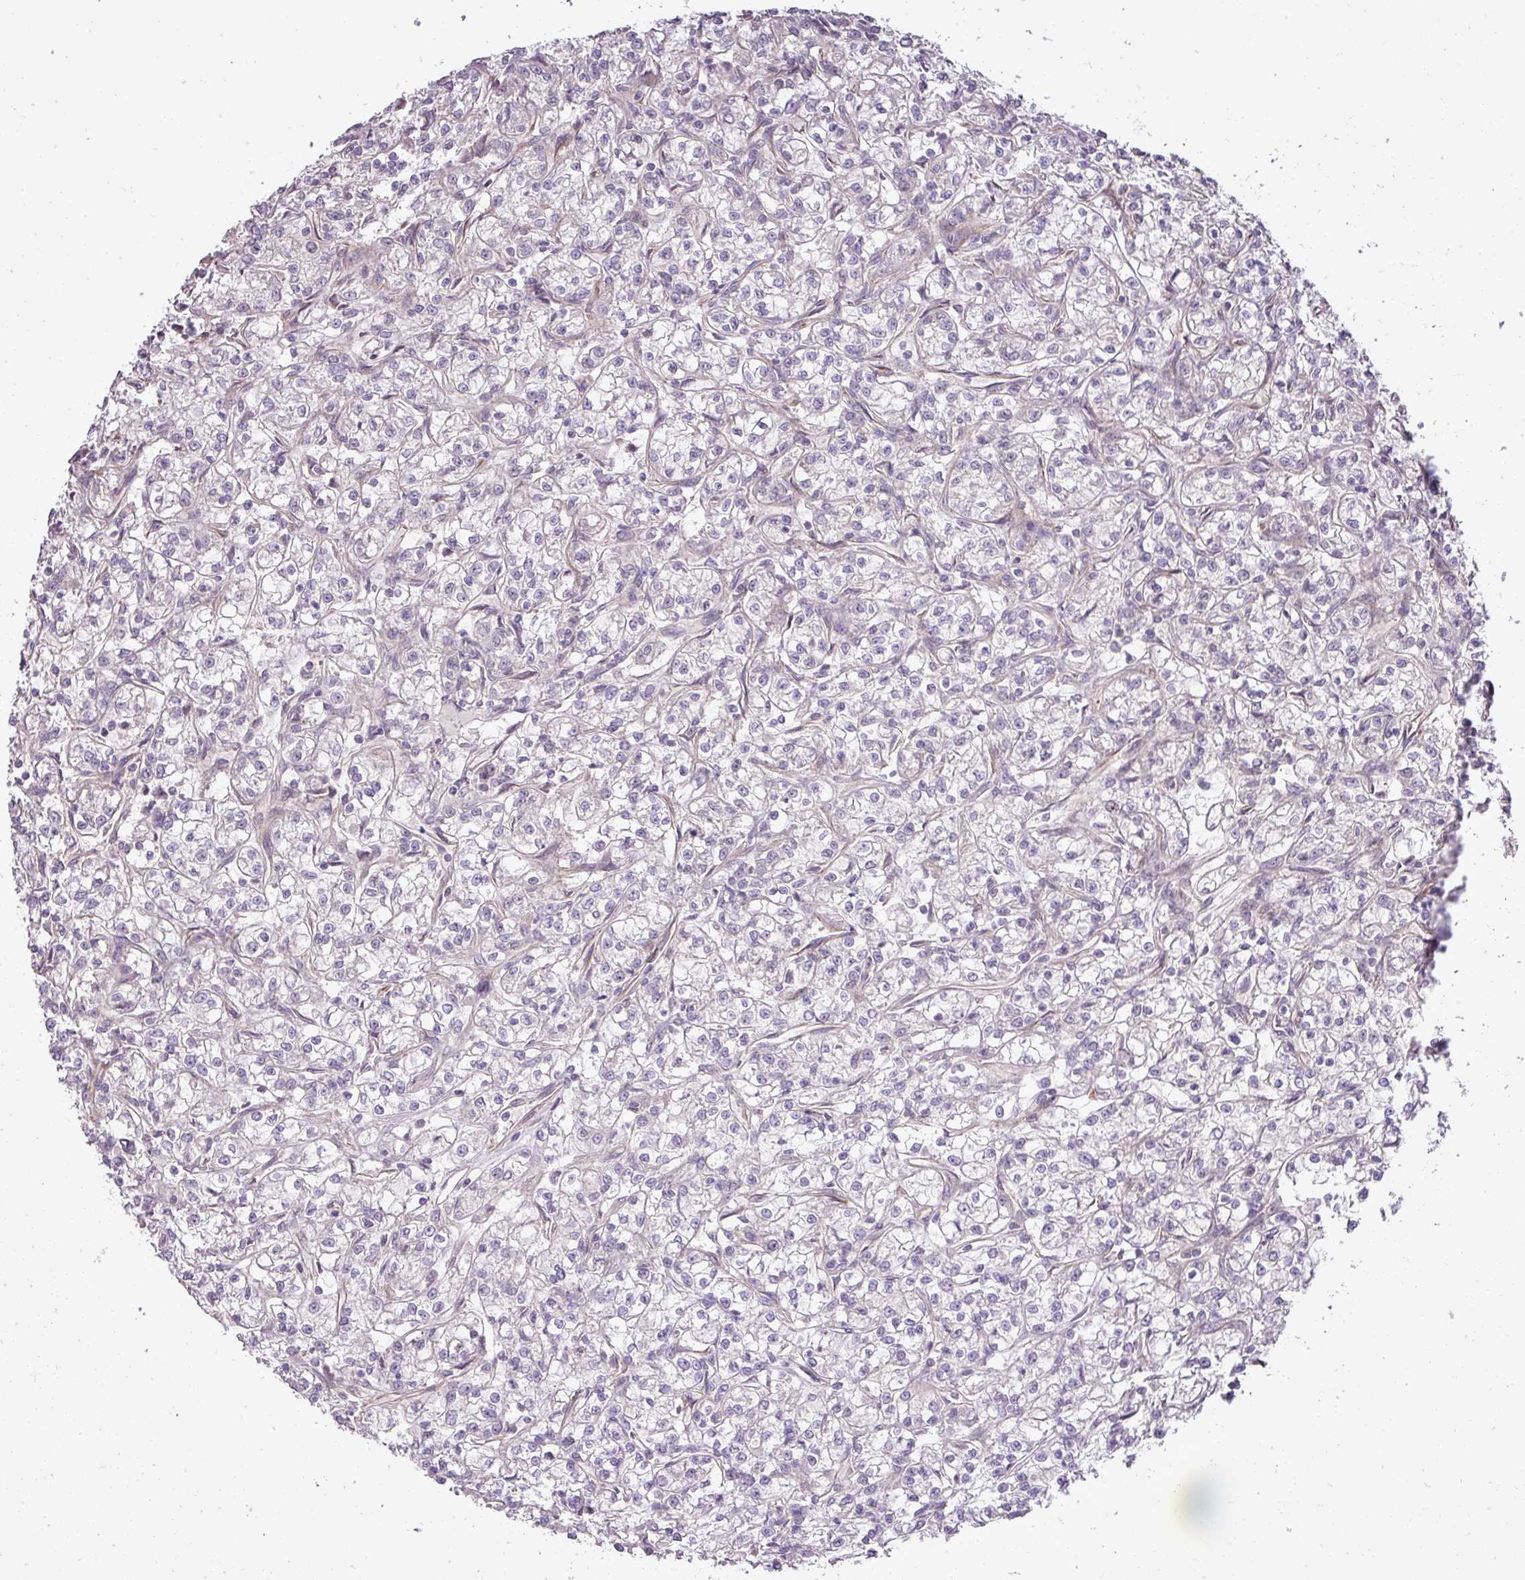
{"staining": {"intensity": "negative", "quantity": "none", "location": "none"}, "tissue": "renal cancer", "cell_type": "Tumor cells", "image_type": "cancer", "snomed": [{"axis": "morphology", "description": "Adenocarcinoma, NOS"}, {"axis": "topography", "description": "Kidney"}], "caption": "Tumor cells show no significant protein positivity in renal cancer (adenocarcinoma).", "gene": "PDRG1", "patient": {"sex": "female", "age": 59}}